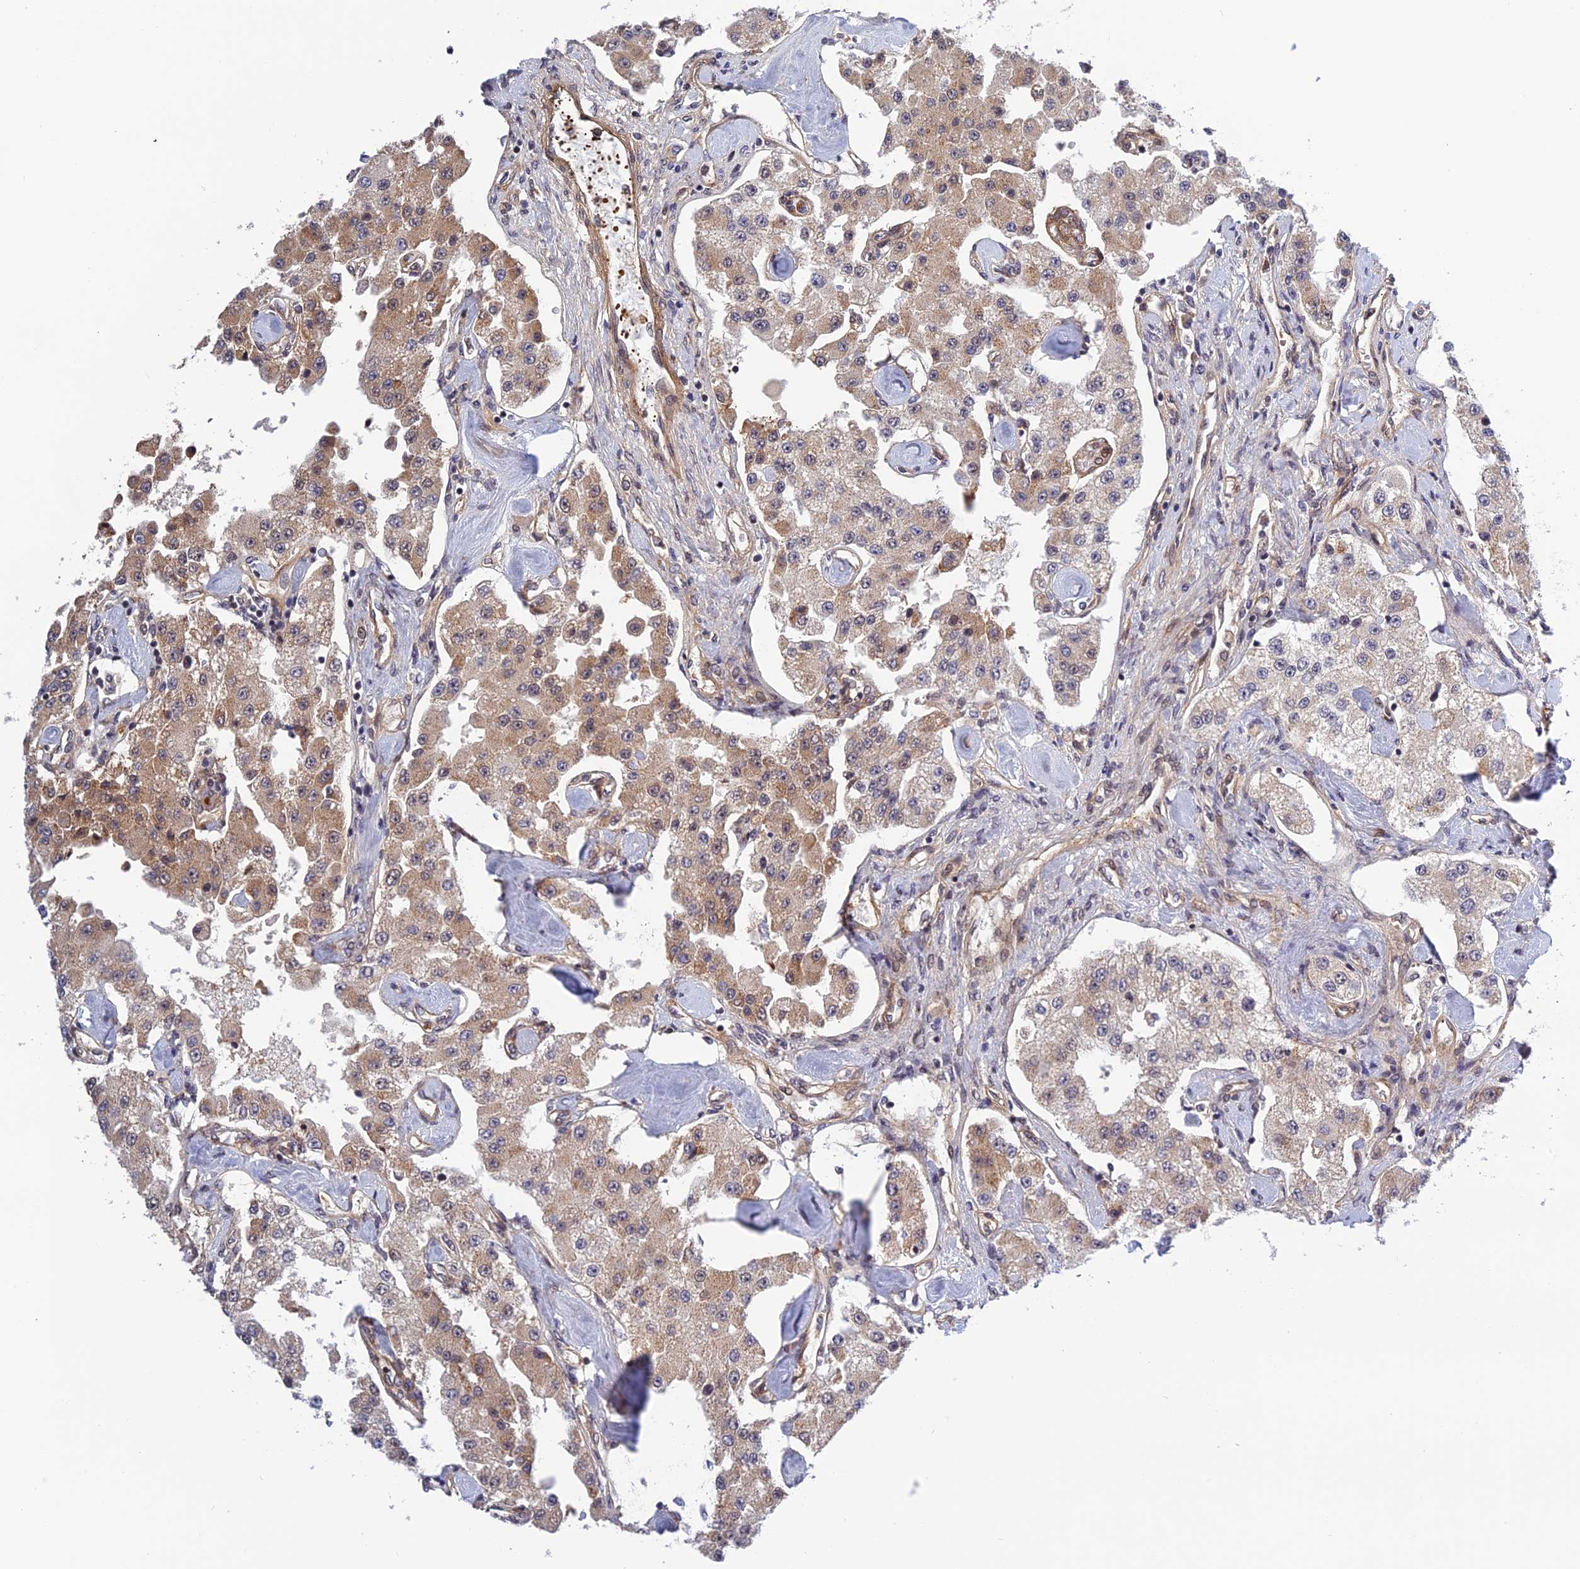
{"staining": {"intensity": "weak", "quantity": ">75%", "location": "cytoplasmic/membranous"}, "tissue": "carcinoid", "cell_type": "Tumor cells", "image_type": "cancer", "snomed": [{"axis": "morphology", "description": "Carcinoid, malignant, NOS"}, {"axis": "topography", "description": "Pancreas"}], "caption": "The histopathology image exhibits a brown stain indicating the presence of a protein in the cytoplasmic/membranous of tumor cells in carcinoid.", "gene": "REXO1", "patient": {"sex": "male", "age": 41}}